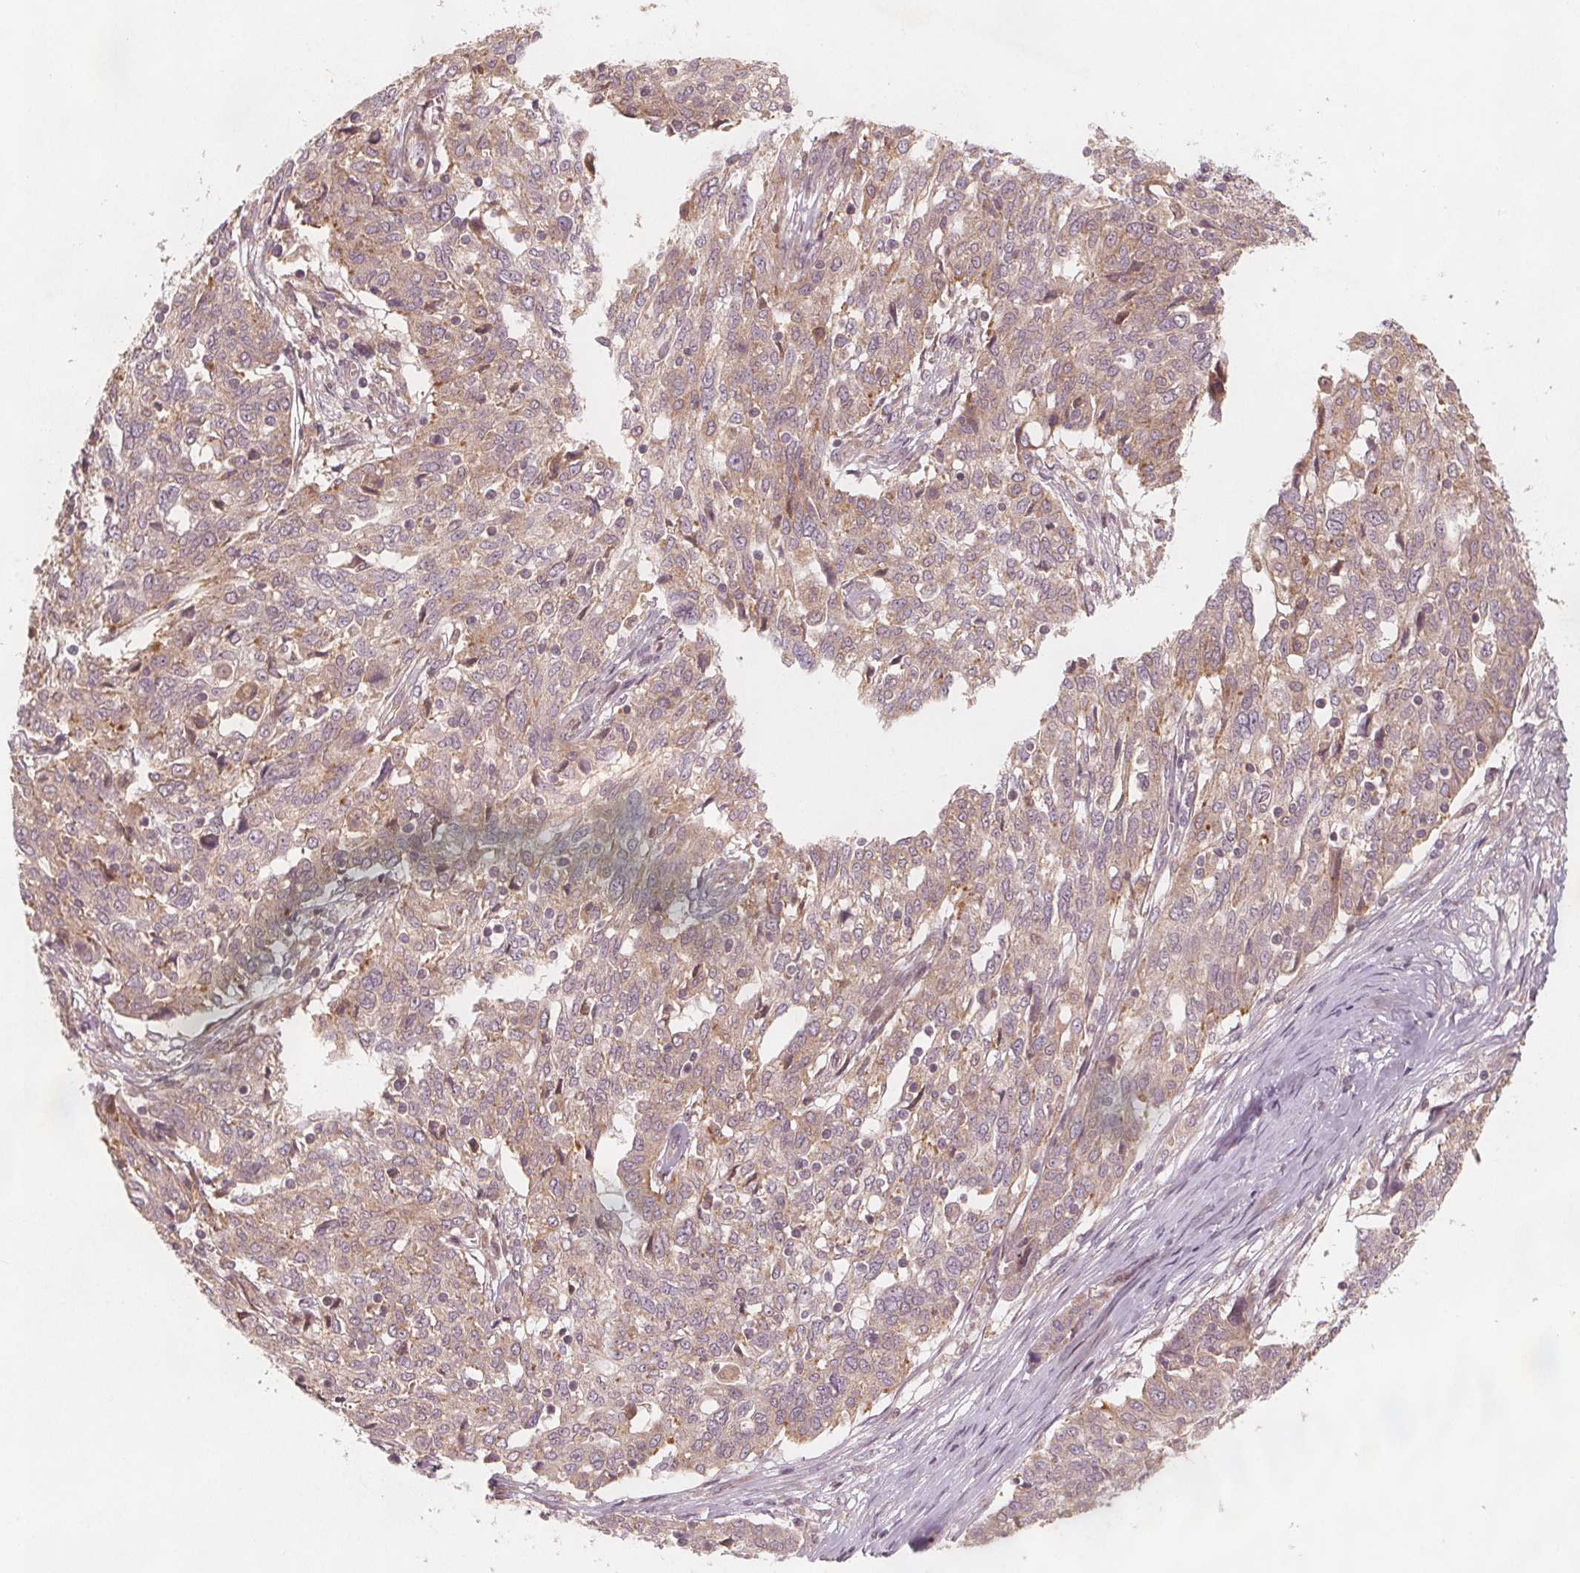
{"staining": {"intensity": "weak", "quantity": "25%-75%", "location": "cytoplasmic/membranous"}, "tissue": "ovarian cancer", "cell_type": "Tumor cells", "image_type": "cancer", "snomed": [{"axis": "morphology", "description": "Cystadenocarcinoma, serous, NOS"}, {"axis": "topography", "description": "Ovary"}], "caption": "Brown immunohistochemical staining in human ovarian cancer (serous cystadenocarcinoma) displays weak cytoplasmic/membranous positivity in about 25%-75% of tumor cells.", "gene": "NCSTN", "patient": {"sex": "female", "age": 67}}